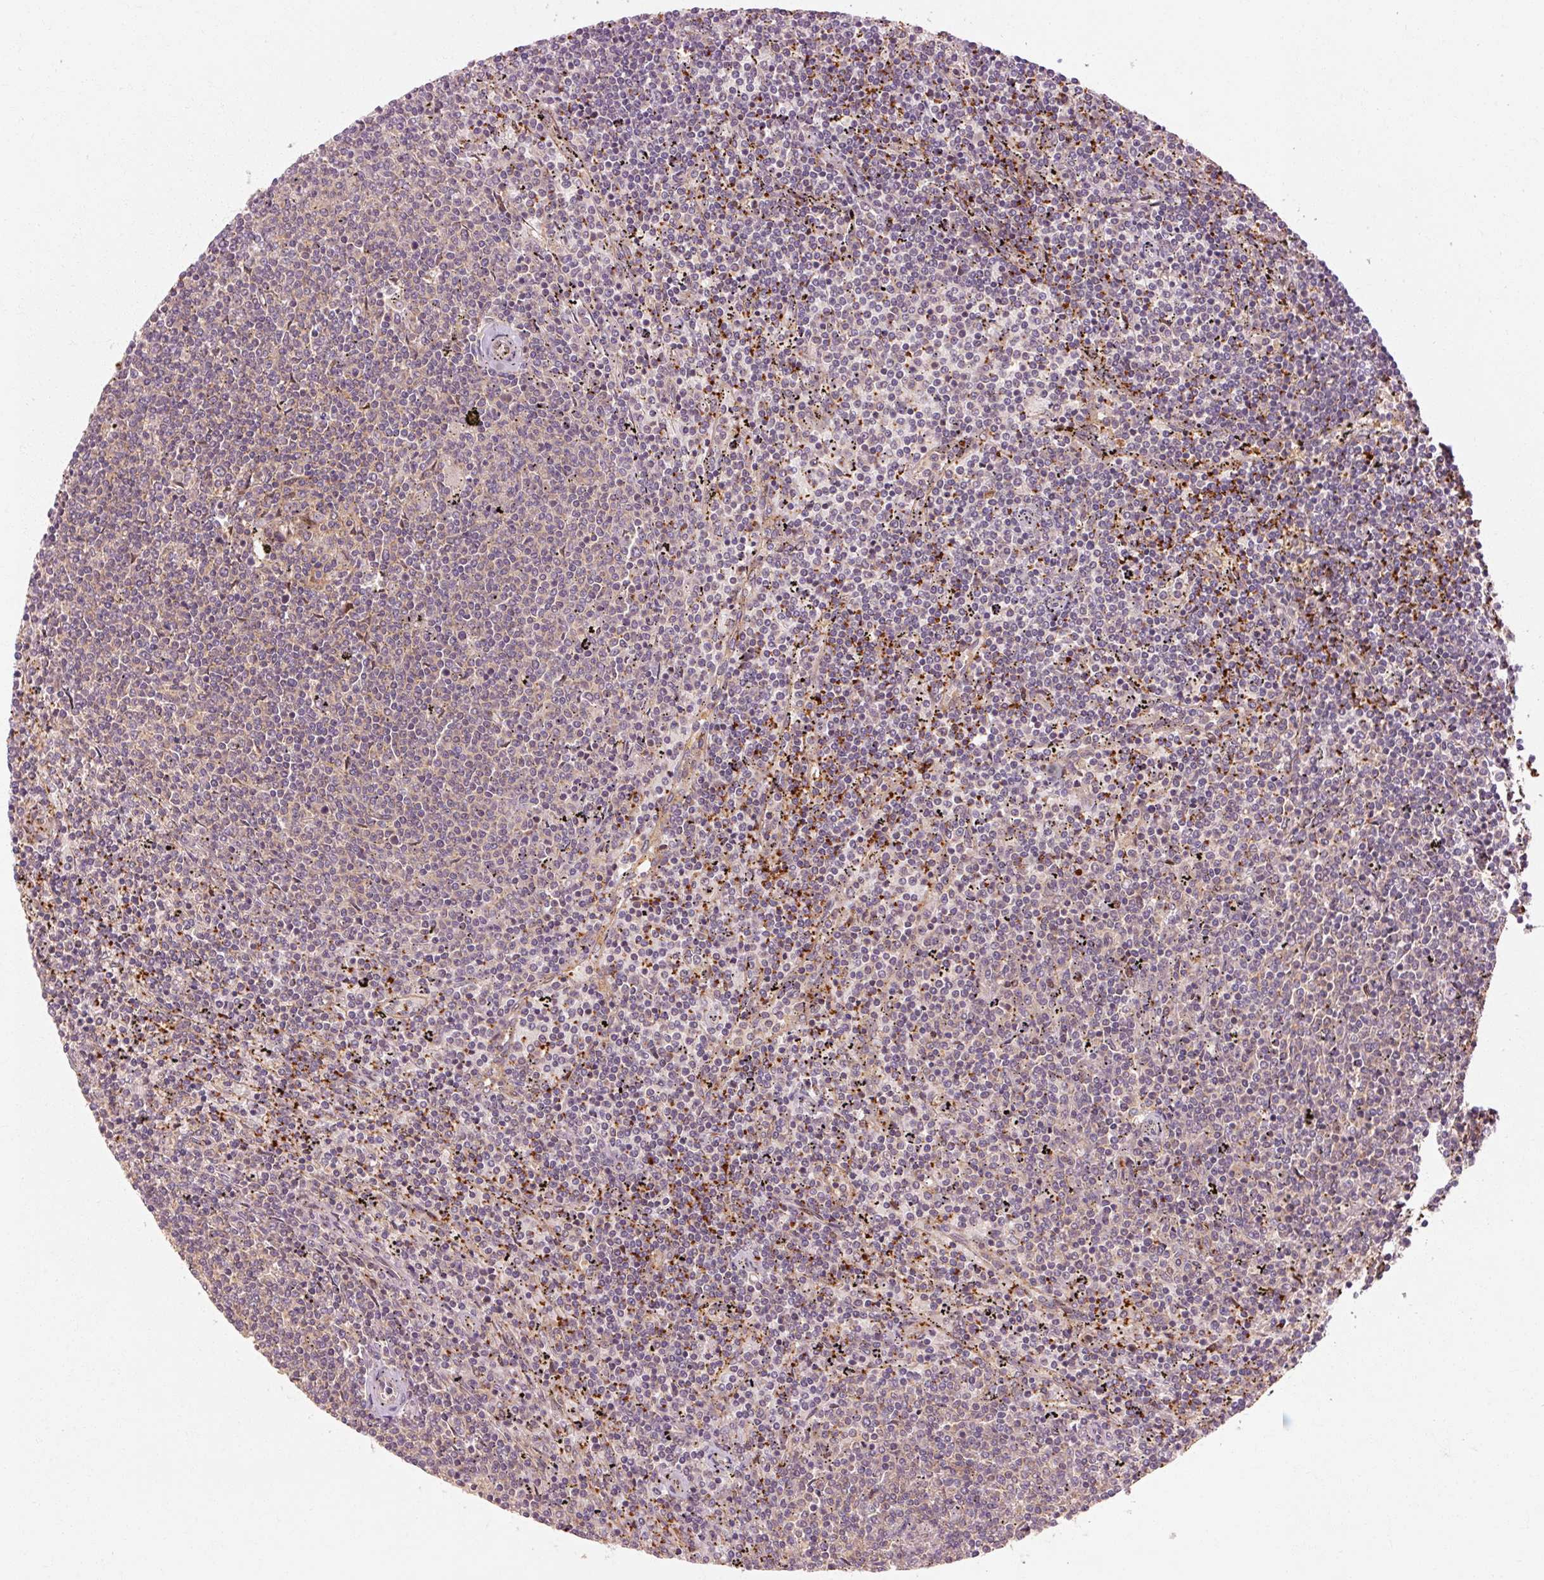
{"staining": {"intensity": "negative", "quantity": "none", "location": "none"}, "tissue": "lymphoma", "cell_type": "Tumor cells", "image_type": "cancer", "snomed": [{"axis": "morphology", "description": "Malignant lymphoma, non-Hodgkin's type, Low grade"}, {"axis": "topography", "description": "Spleen"}], "caption": "An image of human lymphoma is negative for staining in tumor cells.", "gene": "CTNNA1", "patient": {"sex": "female", "age": 50}}